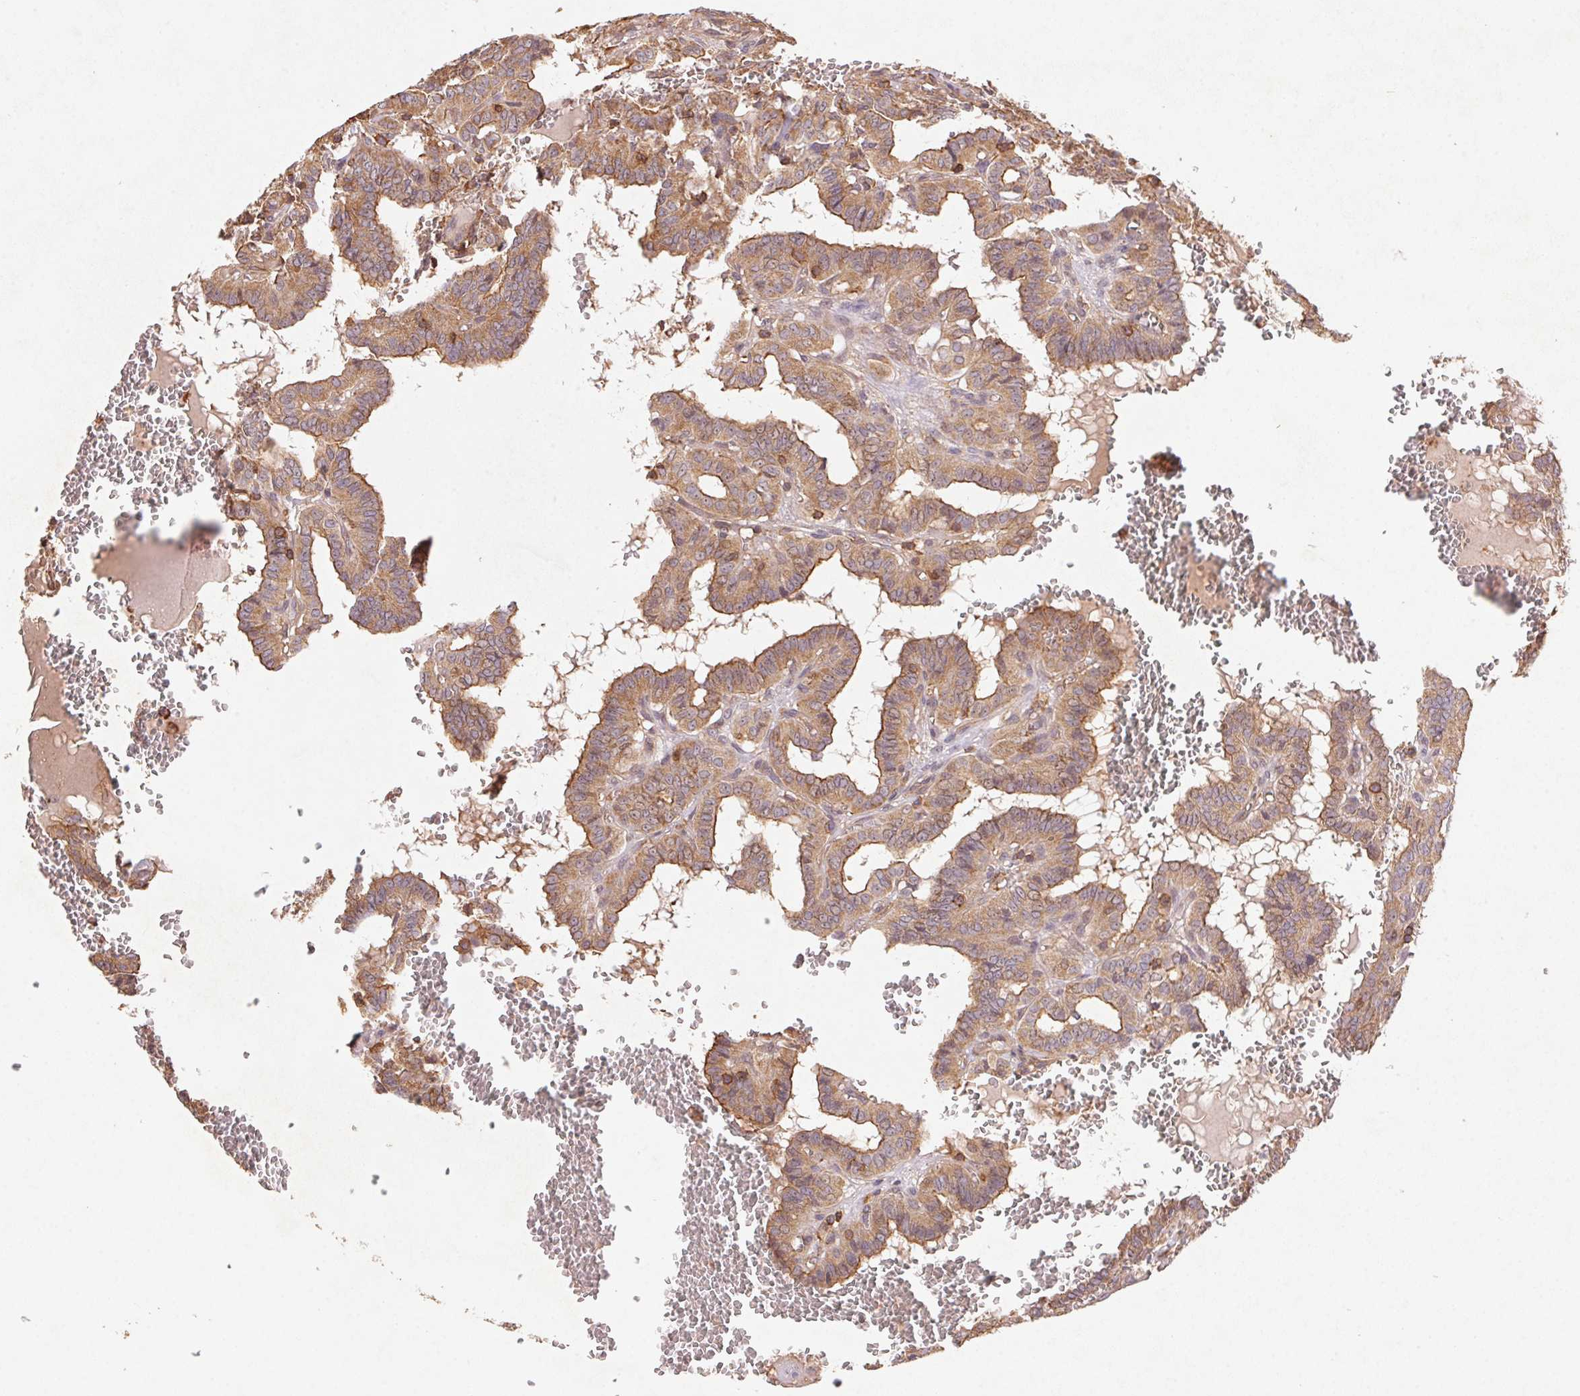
{"staining": {"intensity": "moderate", "quantity": ">75%", "location": "cytoplasmic/membranous"}, "tissue": "thyroid cancer", "cell_type": "Tumor cells", "image_type": "cancer", "snomed": [{"axis": "morphology", "description": "Papillary adenocarcinoma, NOS"}, {"axis": "topography", "description": "Thyroid gland"}], "caption": "Moderate cytoplasmic/membranous expression for a protein is seen in about >75% of tumor cells of thyroid cancer using immunohistochemistry (IHC).", "gene": "ATG10", "patient": {"sex": "female", "age": 21}}